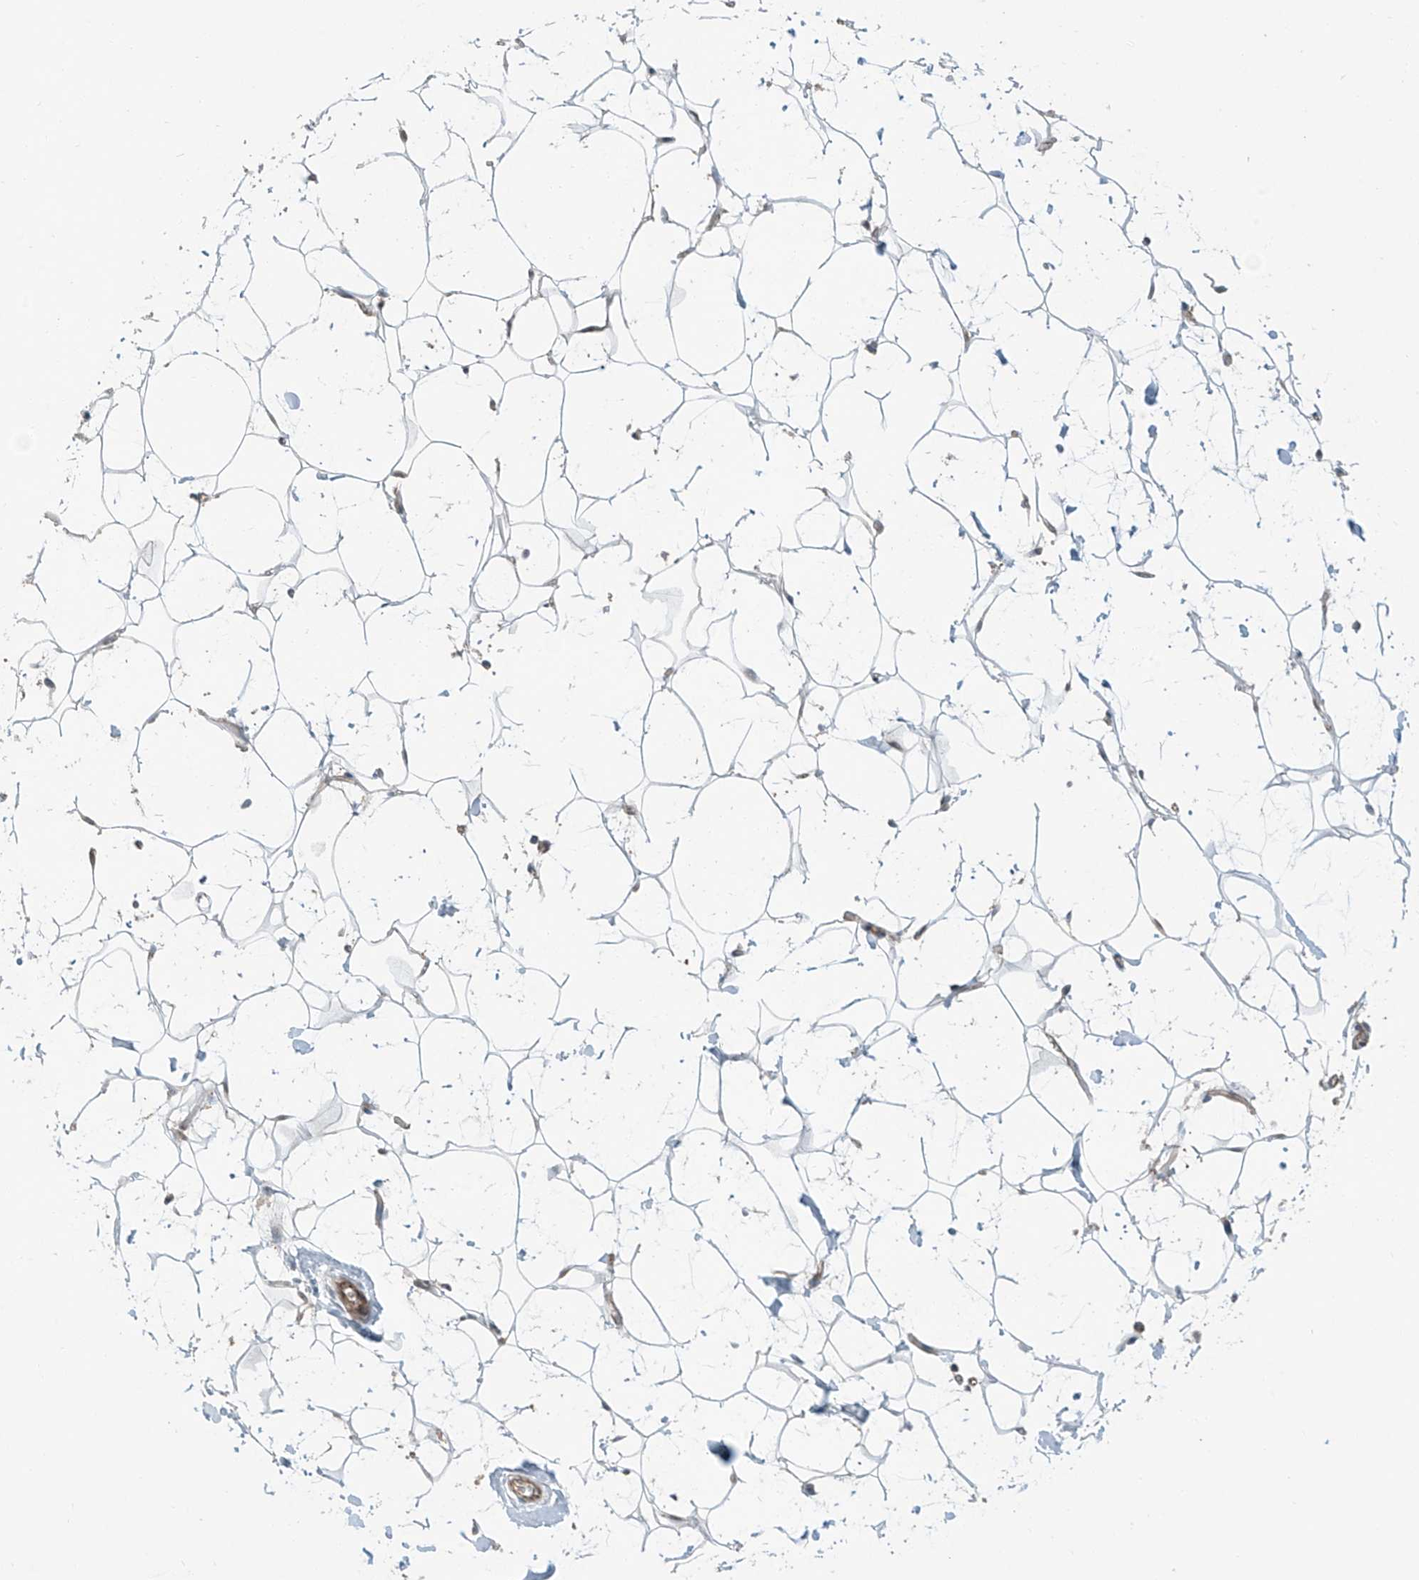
{"staining": {"intensity": "weak", "quantity": "25%-75%", "location": "nuclear"}, "tissue": "adipose tissue", "cell_type": "Adipocytes", "image_type": "normal", "snomed": [{"axis": "morphology", "description": "Normal tissue, NOS"}, {"axis": "topography", "description": "Breast"}], "caption": "This image displays IHC staining of benign human adipose tissue, with low weak nuclear positivity in about 25%-75% of adipocytes.", "gene": "ZNF16", "patient": {"sex": "female", "age": 26}}